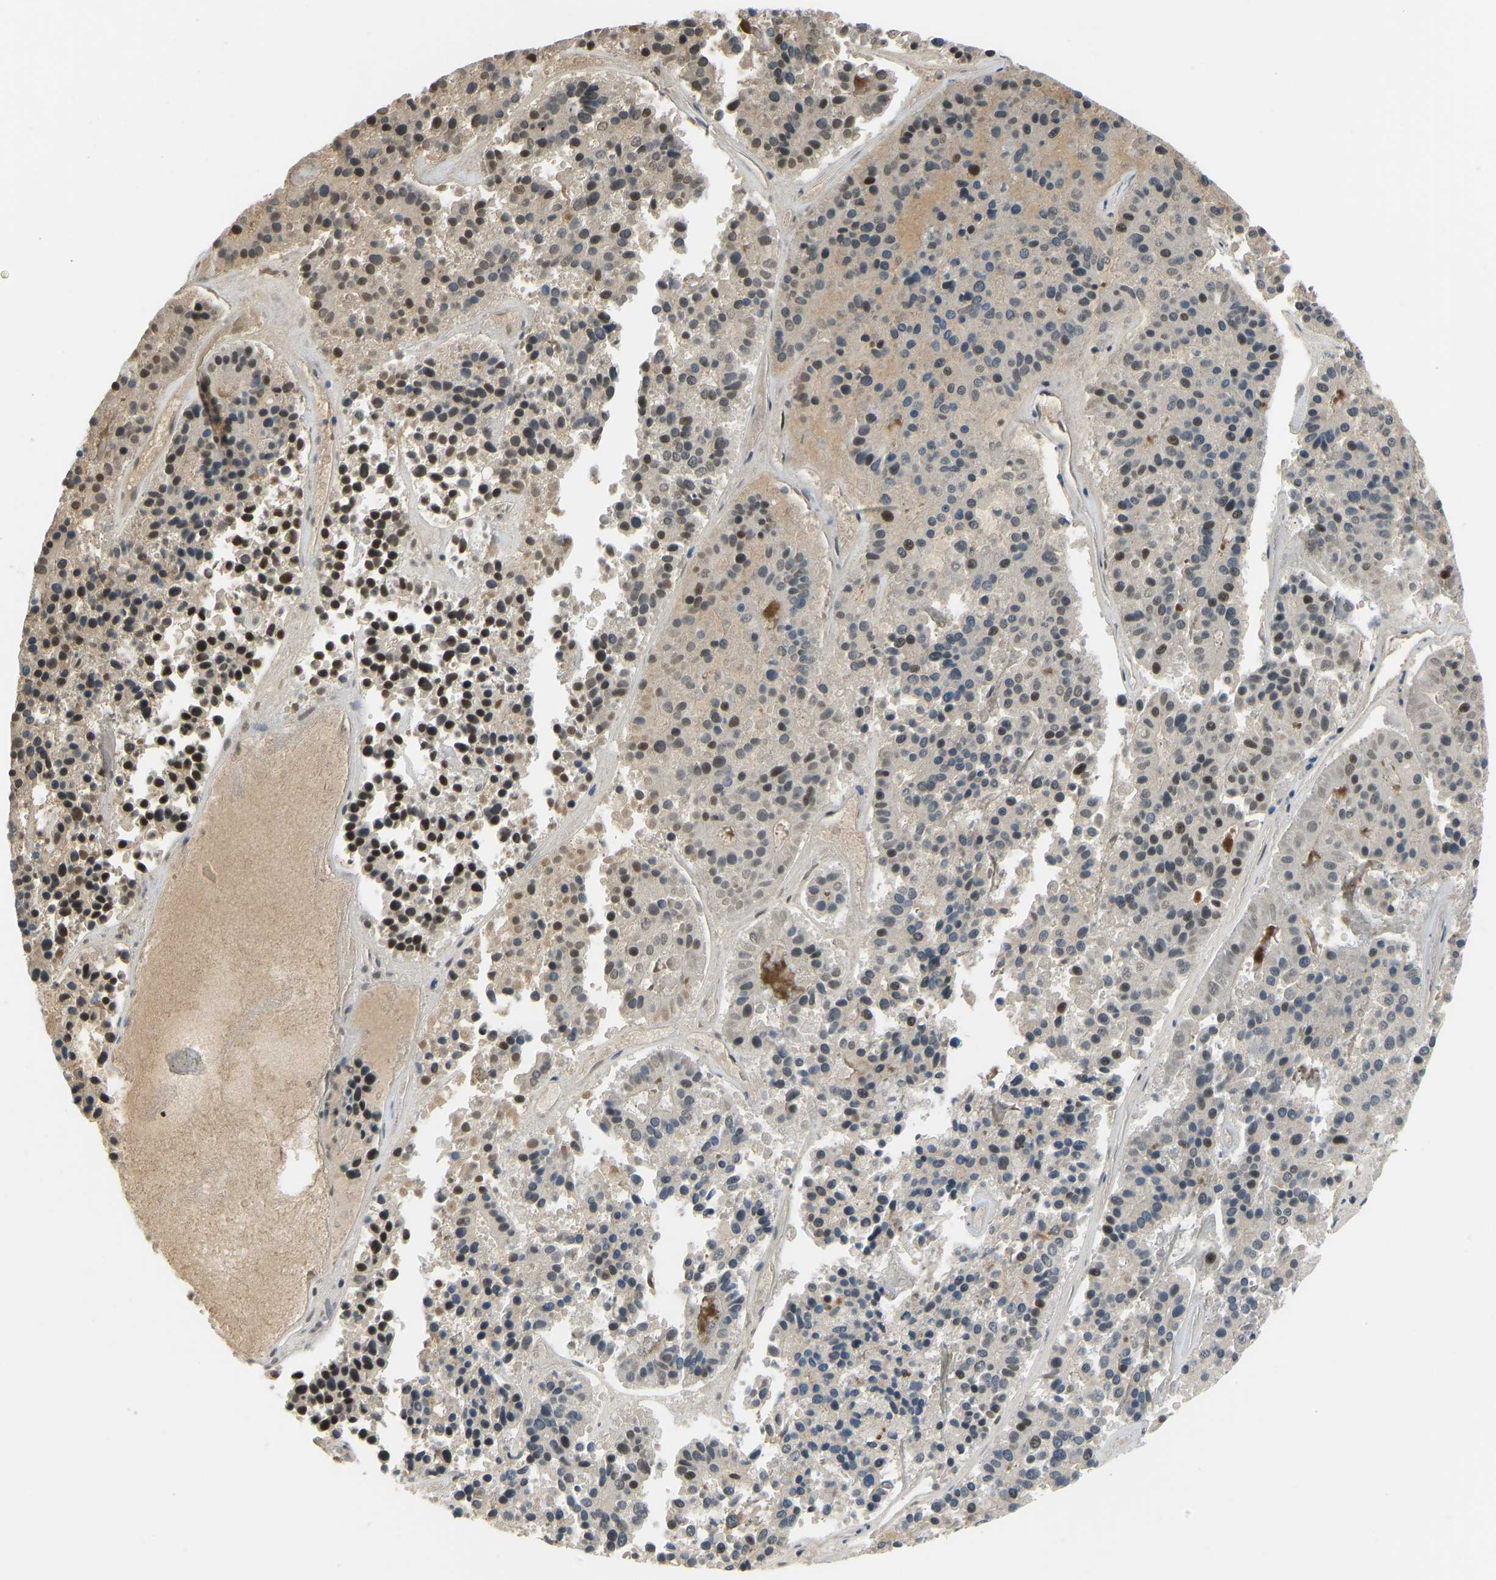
{"staining": {"intensity": "moderate", "quantity": "<25%", "location": "nuclear"}, "tissue": "pancreatic cancer", "cell_type": "Tumor cells", "image_type": "cancer", "snomed": [{"axis": "morphology", "description": "Adenocarcinoma, NOS"}, {"axis": "topography", "description": "Pancreas"}], "caption": "A low amount of moderate nuclear positivity is identified in approximately <25% of tumor cells in pancreatic cancer tissue.", "gene": "FOXK1", "patient": {"sex": "male", "age": 50}}